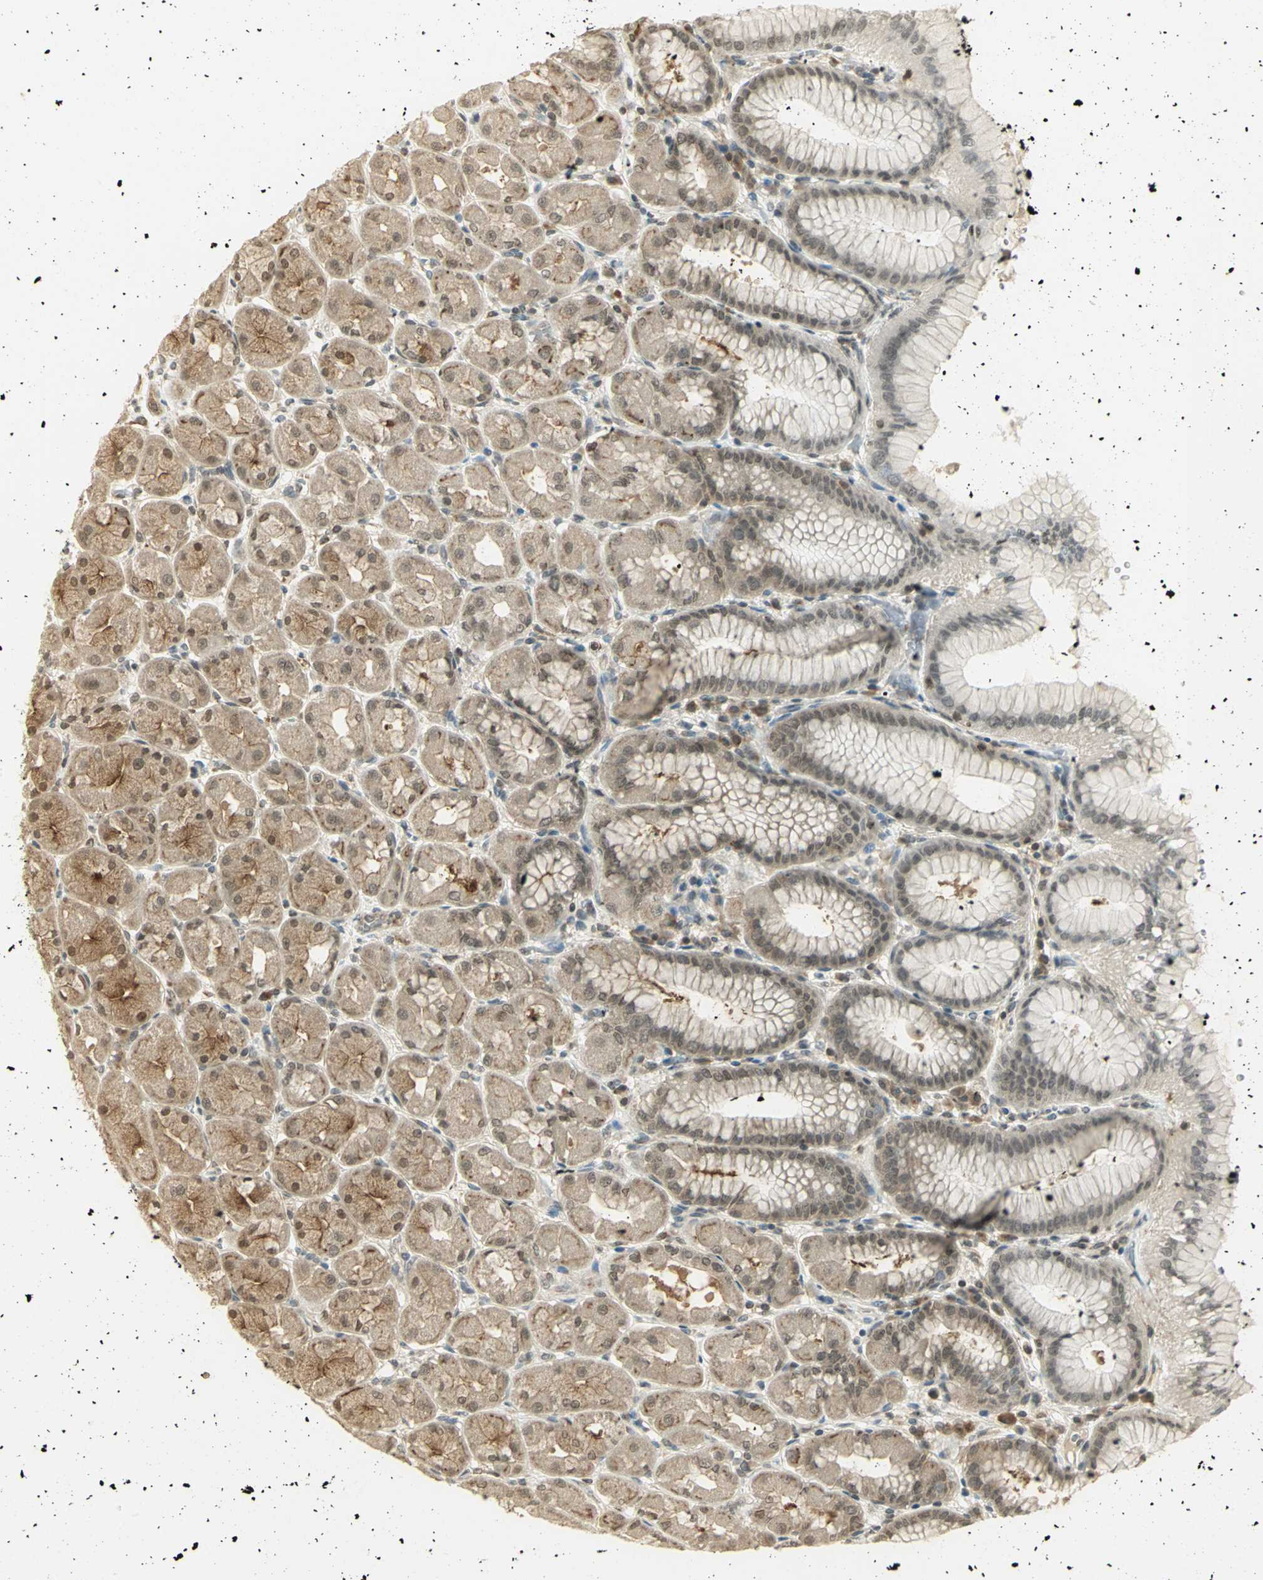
{"staining": {"intensity": "moderate", "quantity": ">75%", "location": "cytoplasmic/membranous,nuclear"}, "tissue": "stomach", "cell_type": "Glandular cells", "image_type": "normal", "snomed": [{"axis": "morphology", "description": "Normal tissue, NOS"}, {"axis": "topography", "description": "Stomach, upper"}], "caption": "Human stomach stained for a protein (brown) exhibits moderate cytoplasmic/membranous,nuclear positive staining in approximately >75% of glandular cells.", "gene": "CDC34", "patient": {"sex": "female", "age": 56}}